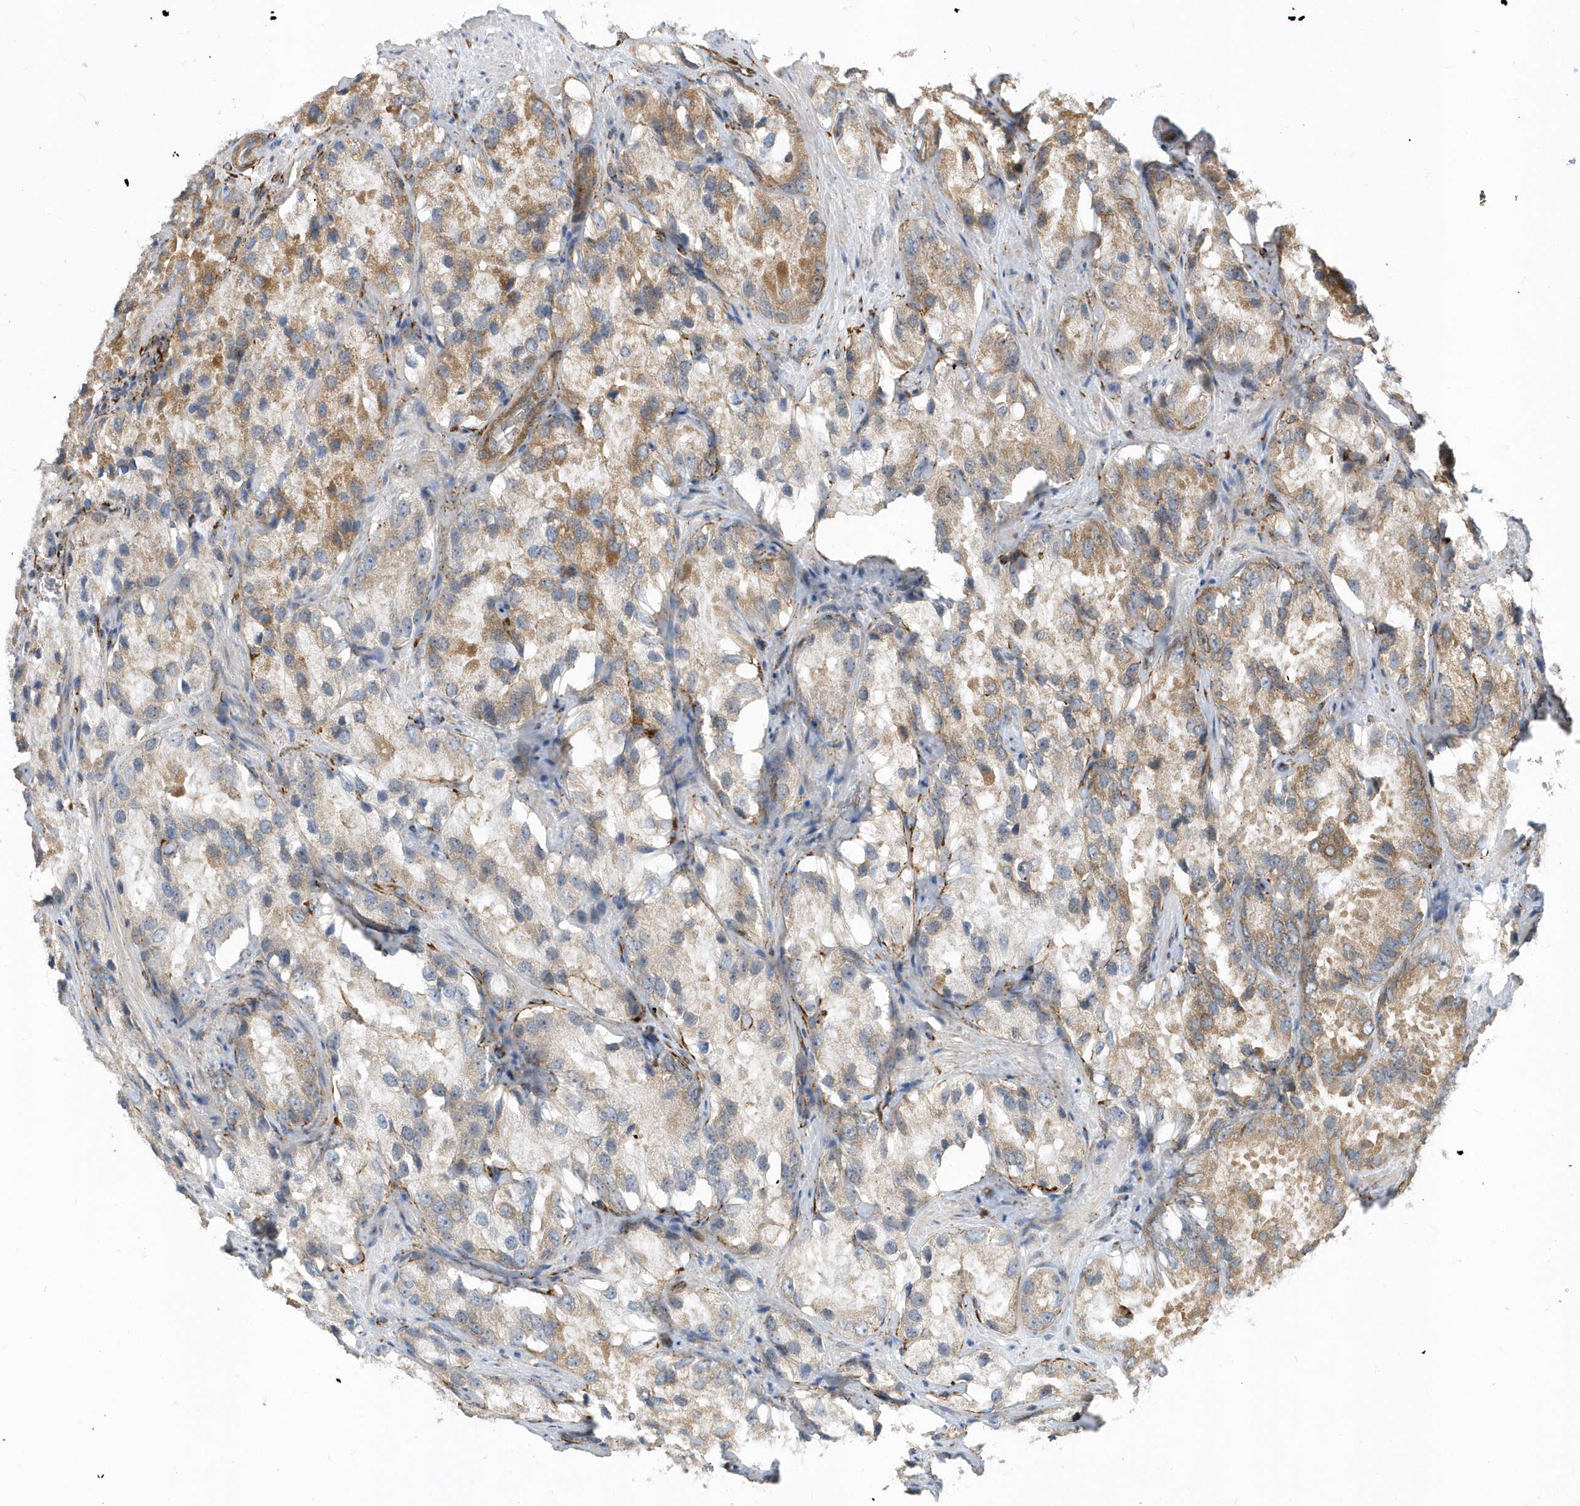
{"staining": {"intensity": "moderate", "quantity": "<25%", "location": "cytoplasmic/membranous"}, "tissue": "prostate cancer", "cell_type": "Tumor cells", "image_type": "cancer", "snomed": [{"axis": "morphology", "description": "Adenocarcinoma, High grade"}, {"axis": "topography", "description": "Prostate"}], "caption": "A brown stain labels moderate cytoplasmic/membranous staining of a protein in human high-grade adenocarcinoma (prostate) tumor cells.", "gene": "HRH4", "patient": {"sex": "male", "age": 66}}